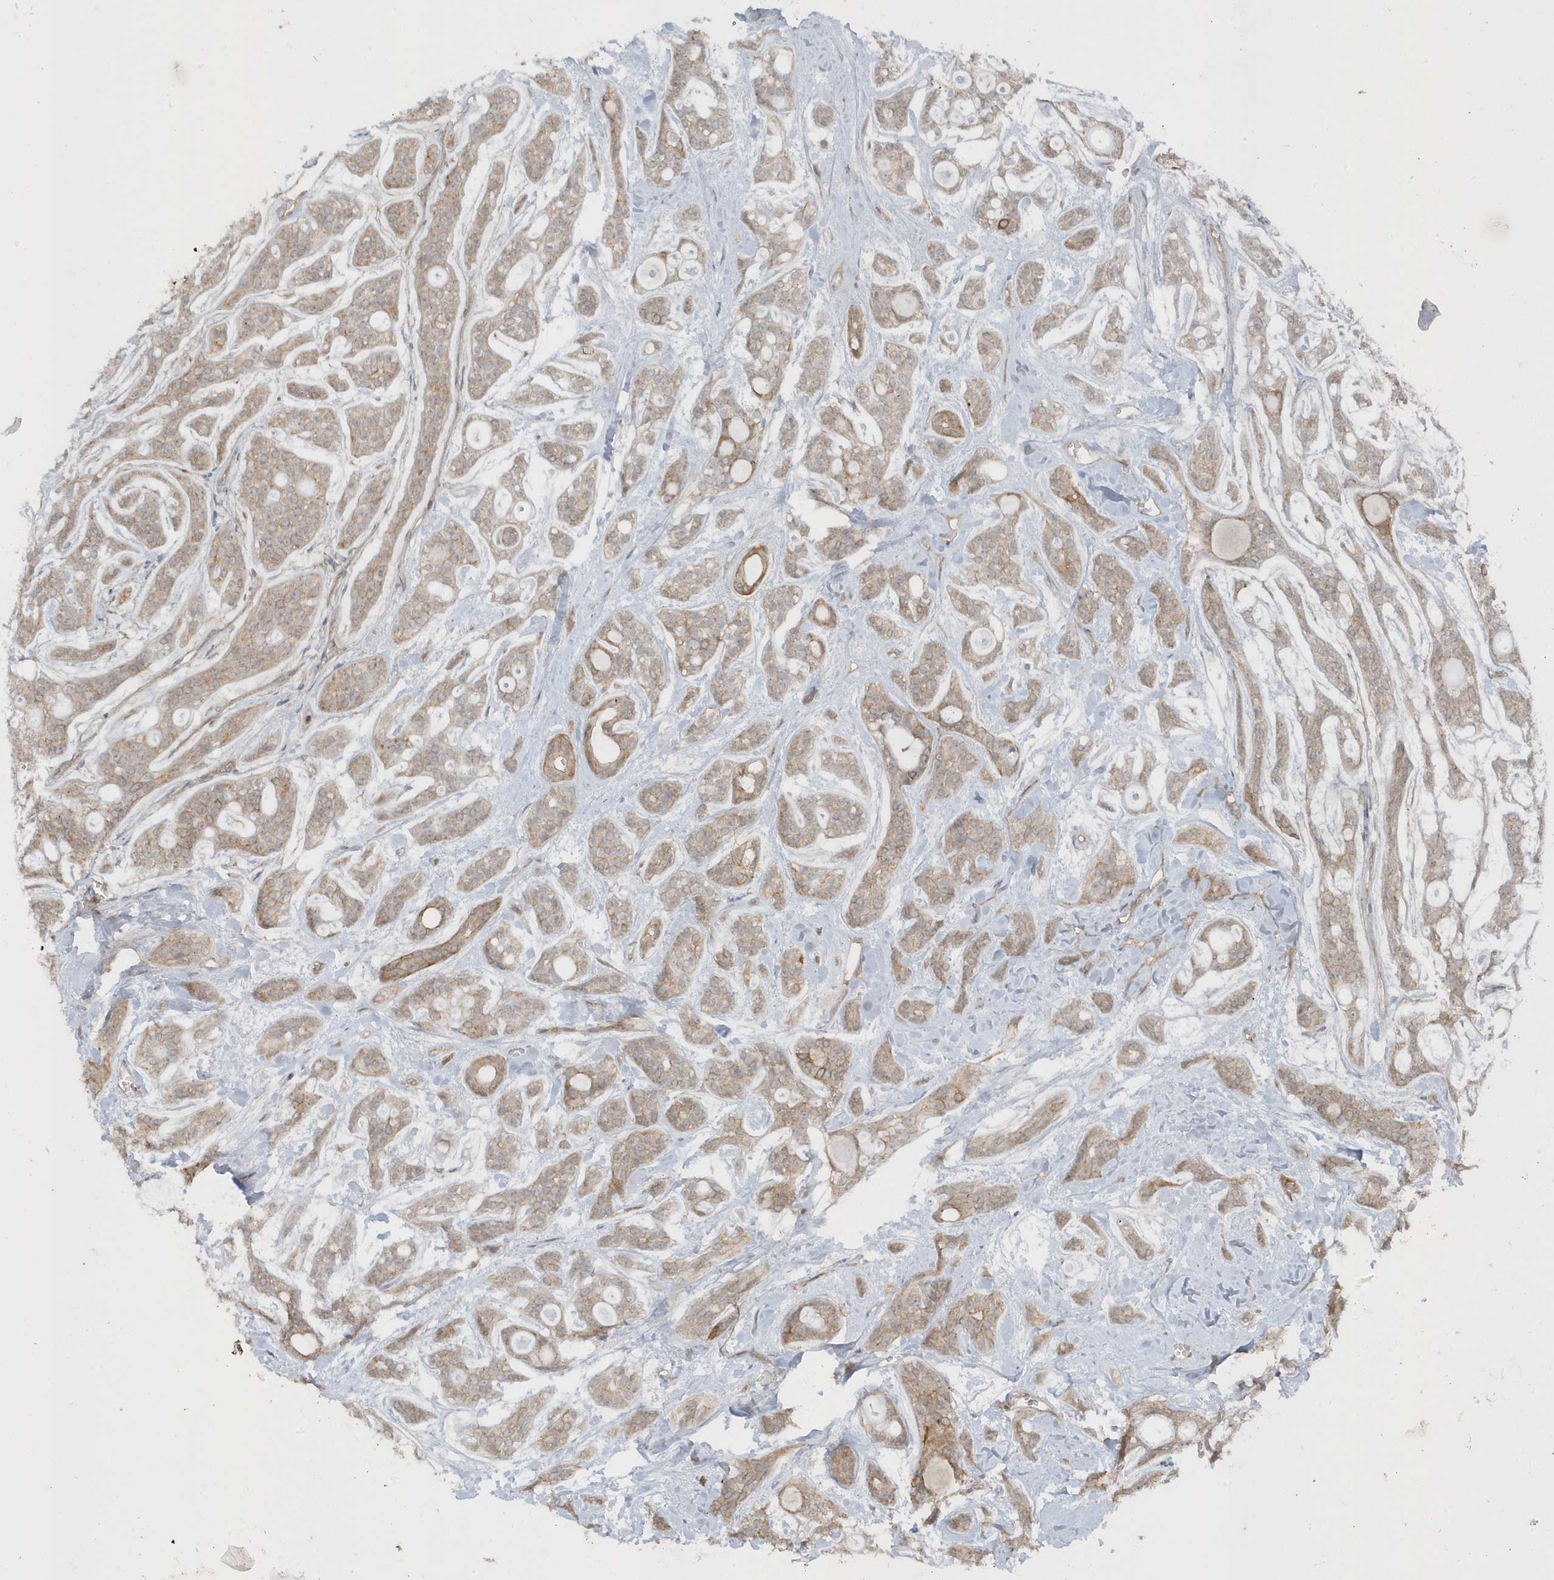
{"staining": {"intensity": "weak", "quantity": ">75%", "location": "cytoplasmic/membranous"}, "tissue": "head and neck cancer", "cell_type": "Tumor cells", "image_type": "cancer", "snomed": [{"axis": "morphology", "description": "Adenocarcinoma, NOS"}, {"axis": "topography", "description": "Head-Neck"}], "caption": "IHC image of adenocarcinoma (head and neck) stained for a protein (brown), which exhibits low levels of weak cytoplasmic/membranous positivity in approximately >75% of tumor cells.", "gene": "PARD3B", "patient": {"sex": "male", "age": 66}}